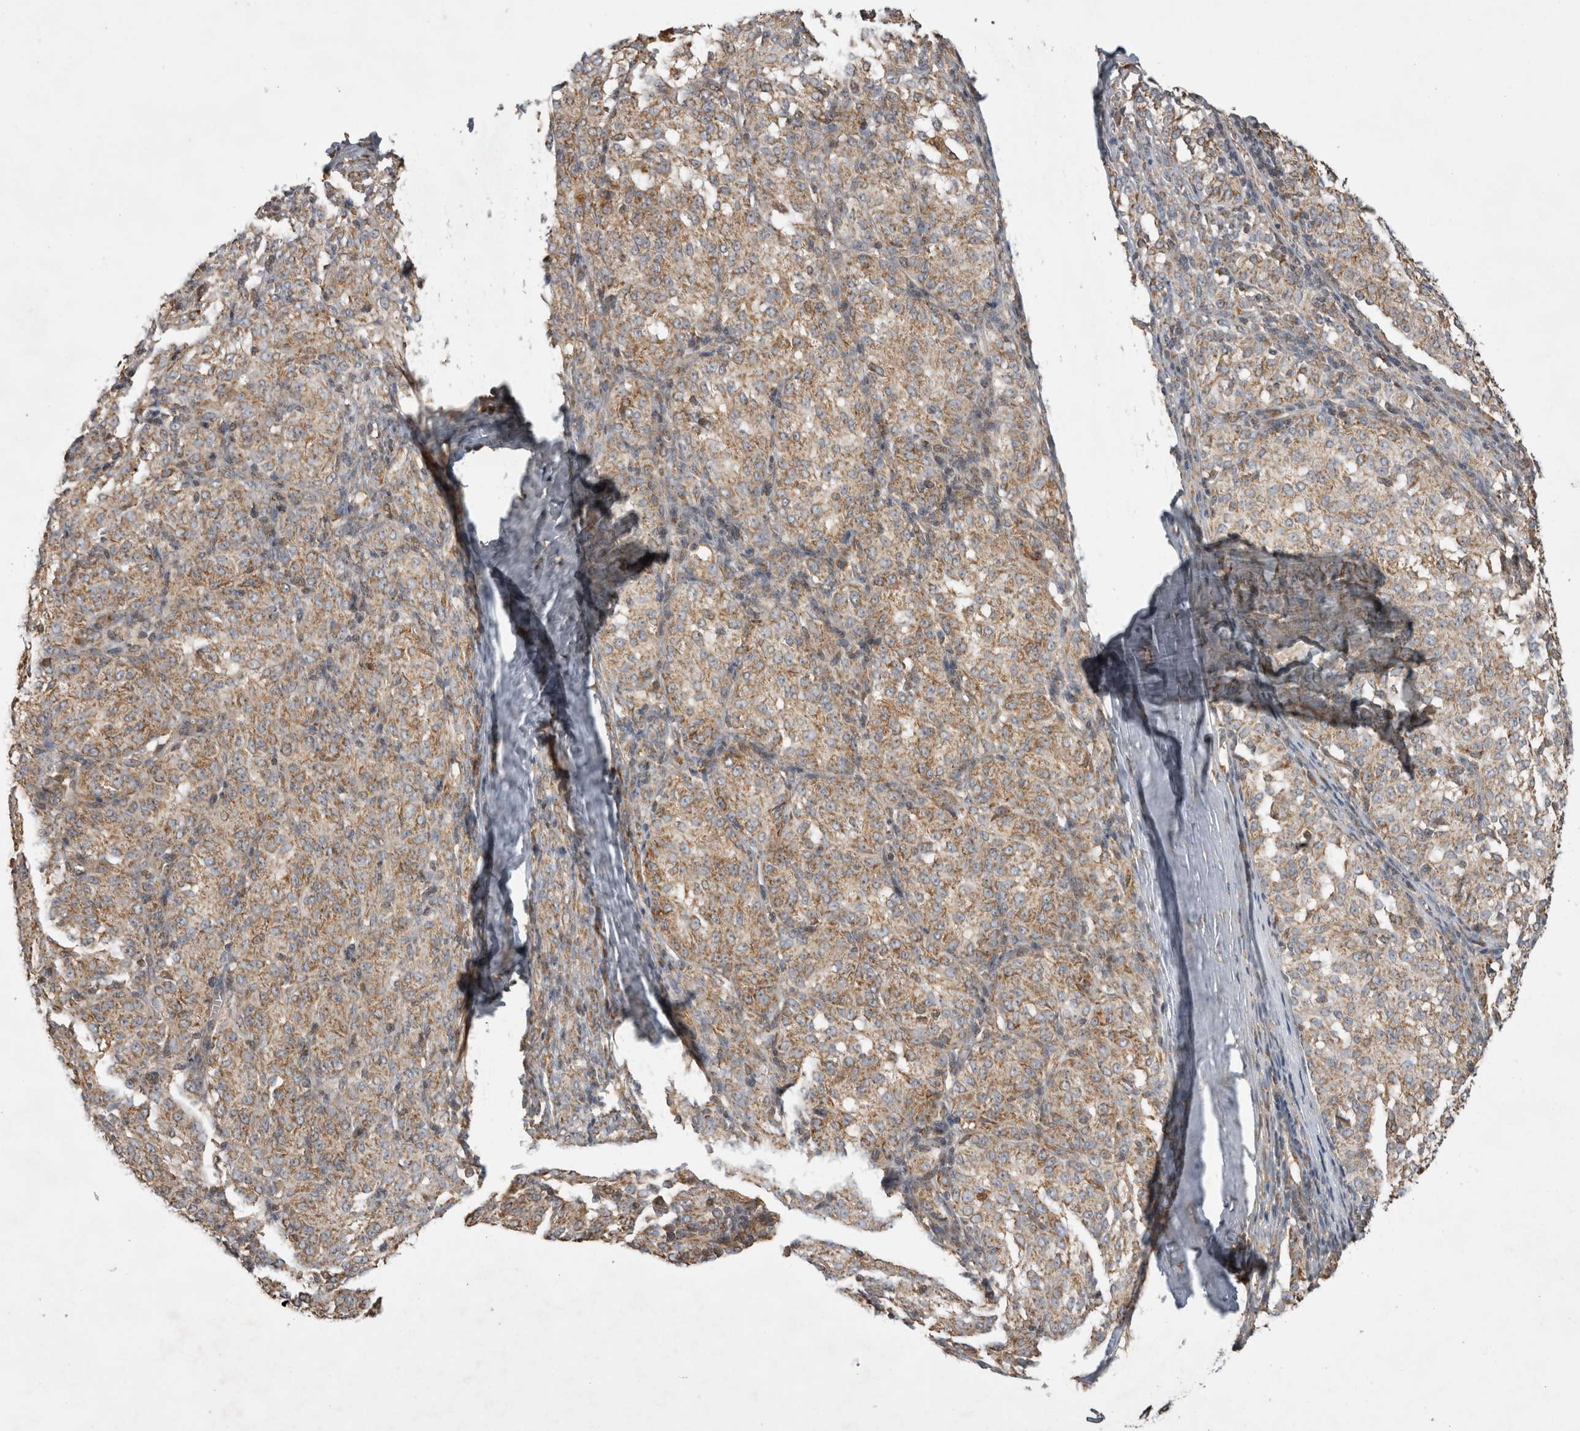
{"staining": {"intensity": "weak", "quantity": ">75%", "location": "cytoplasmic/membranous"}, "tissue": "melanoma", "cell_type": "Tumor cells", "image_type": "cancer", "snomed": [{"axis": "morphology", "description": "Malignant melanoma, NOS"}, {"axis": "topography", "description": "Skin"}], "caption": "Brown immunohistochemical staining in malignant melanoma exhibits weak cytoplasmic/membranous staining in approximately >75% of tumor cells.", "gene": "KCNIP1", "patient": {"sex": "female", "age": 72}}